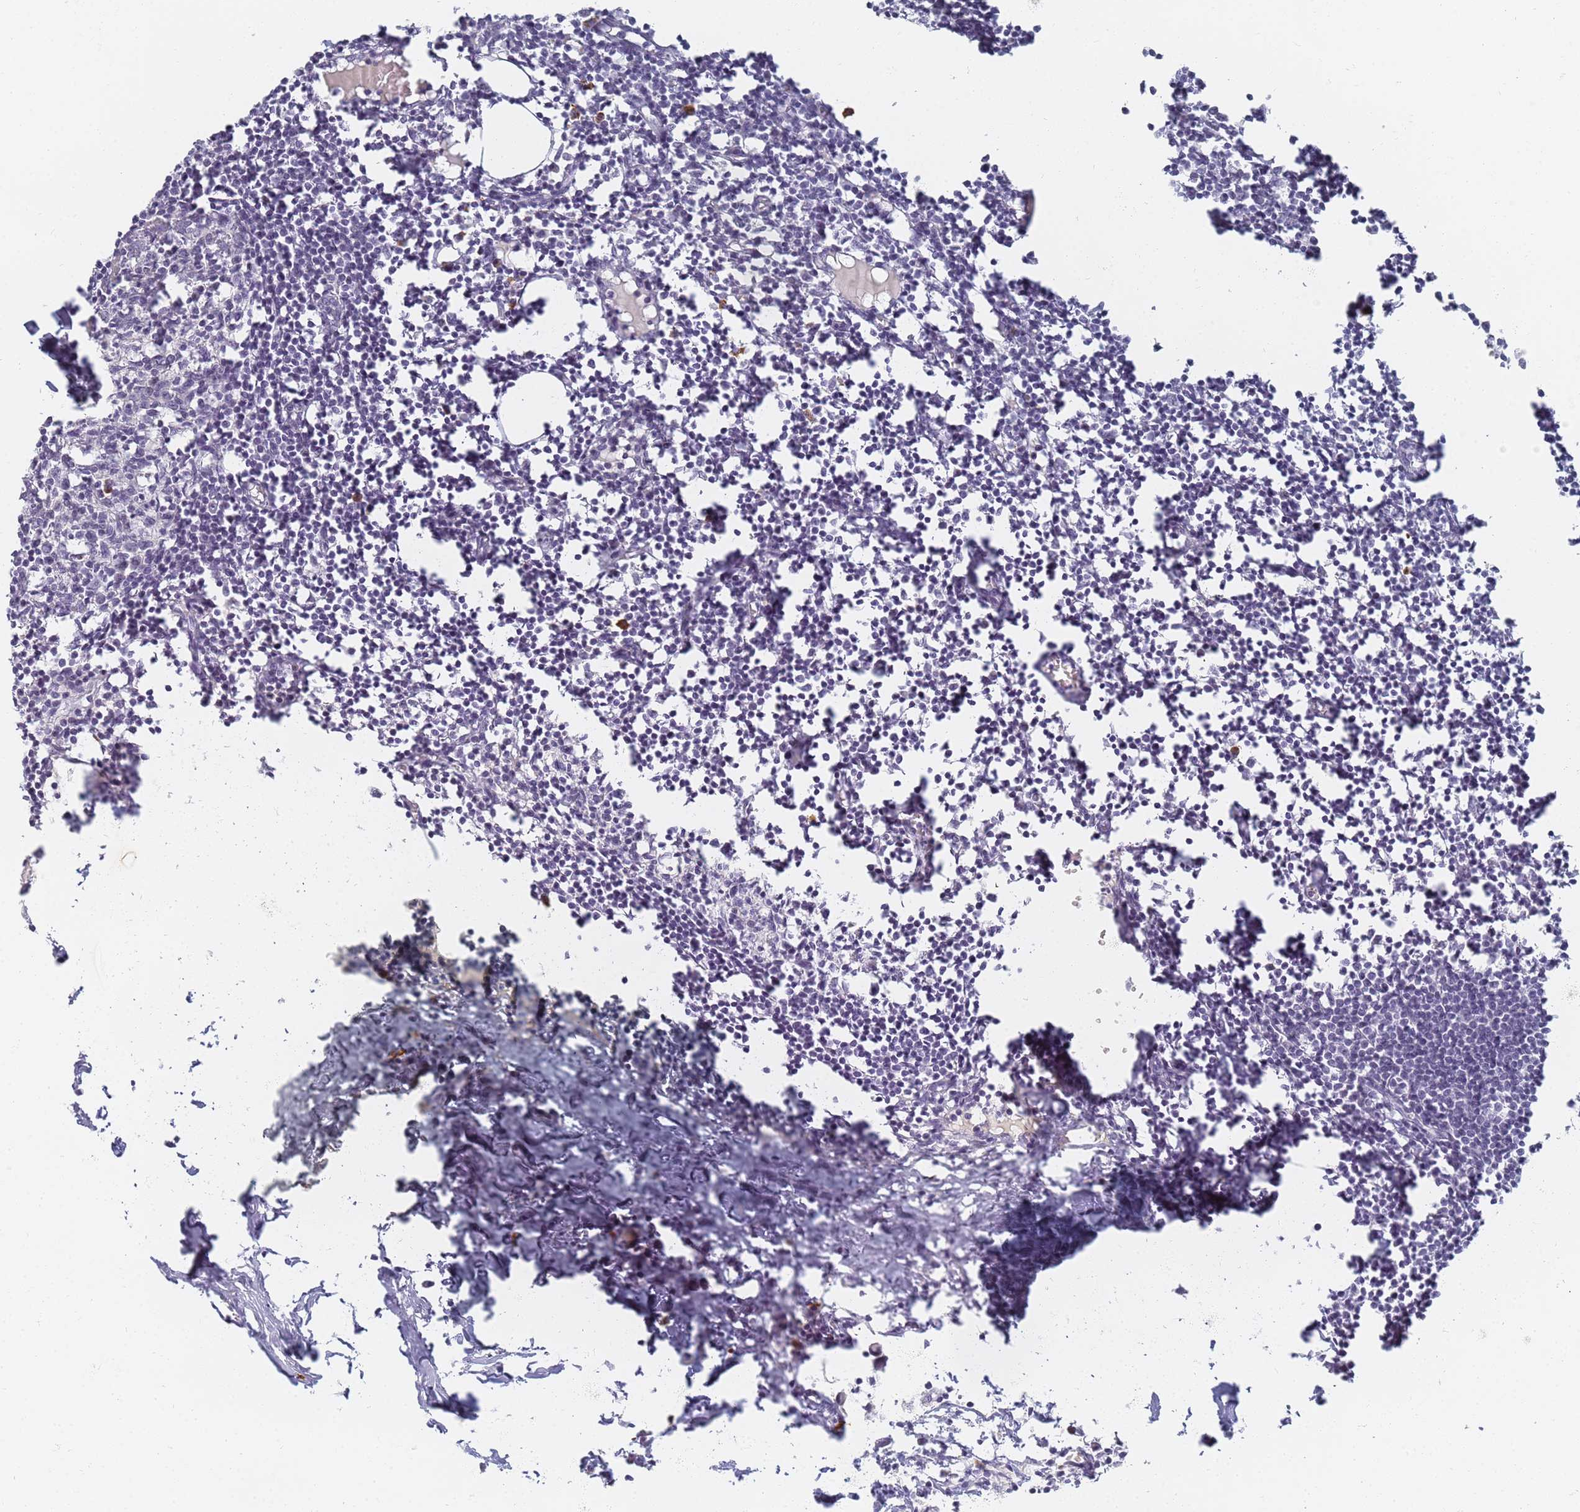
{"staining": {"intensity": "negative", "quantity": "none", "location": "none"}, "tissue": "lymph node", "cell_type": "Non-germinal center cells", "image_type": "normal", "snomed": [{"axis": "morphology", "description": "Normal tissue, NOS"}, {"axis": "morphology", "description": "Malignant melanoma, Metastatic site"}, {"axis": "topography", "description": "Lymph node"}], "caption": "Non-germinal center cells show no significant expression in unremarkable lymph node. (Brightfield microscopy of DAB IHC at high magnification).", "gene": "SLC38A9", "patient": {"sex": "male", "age": 41}}